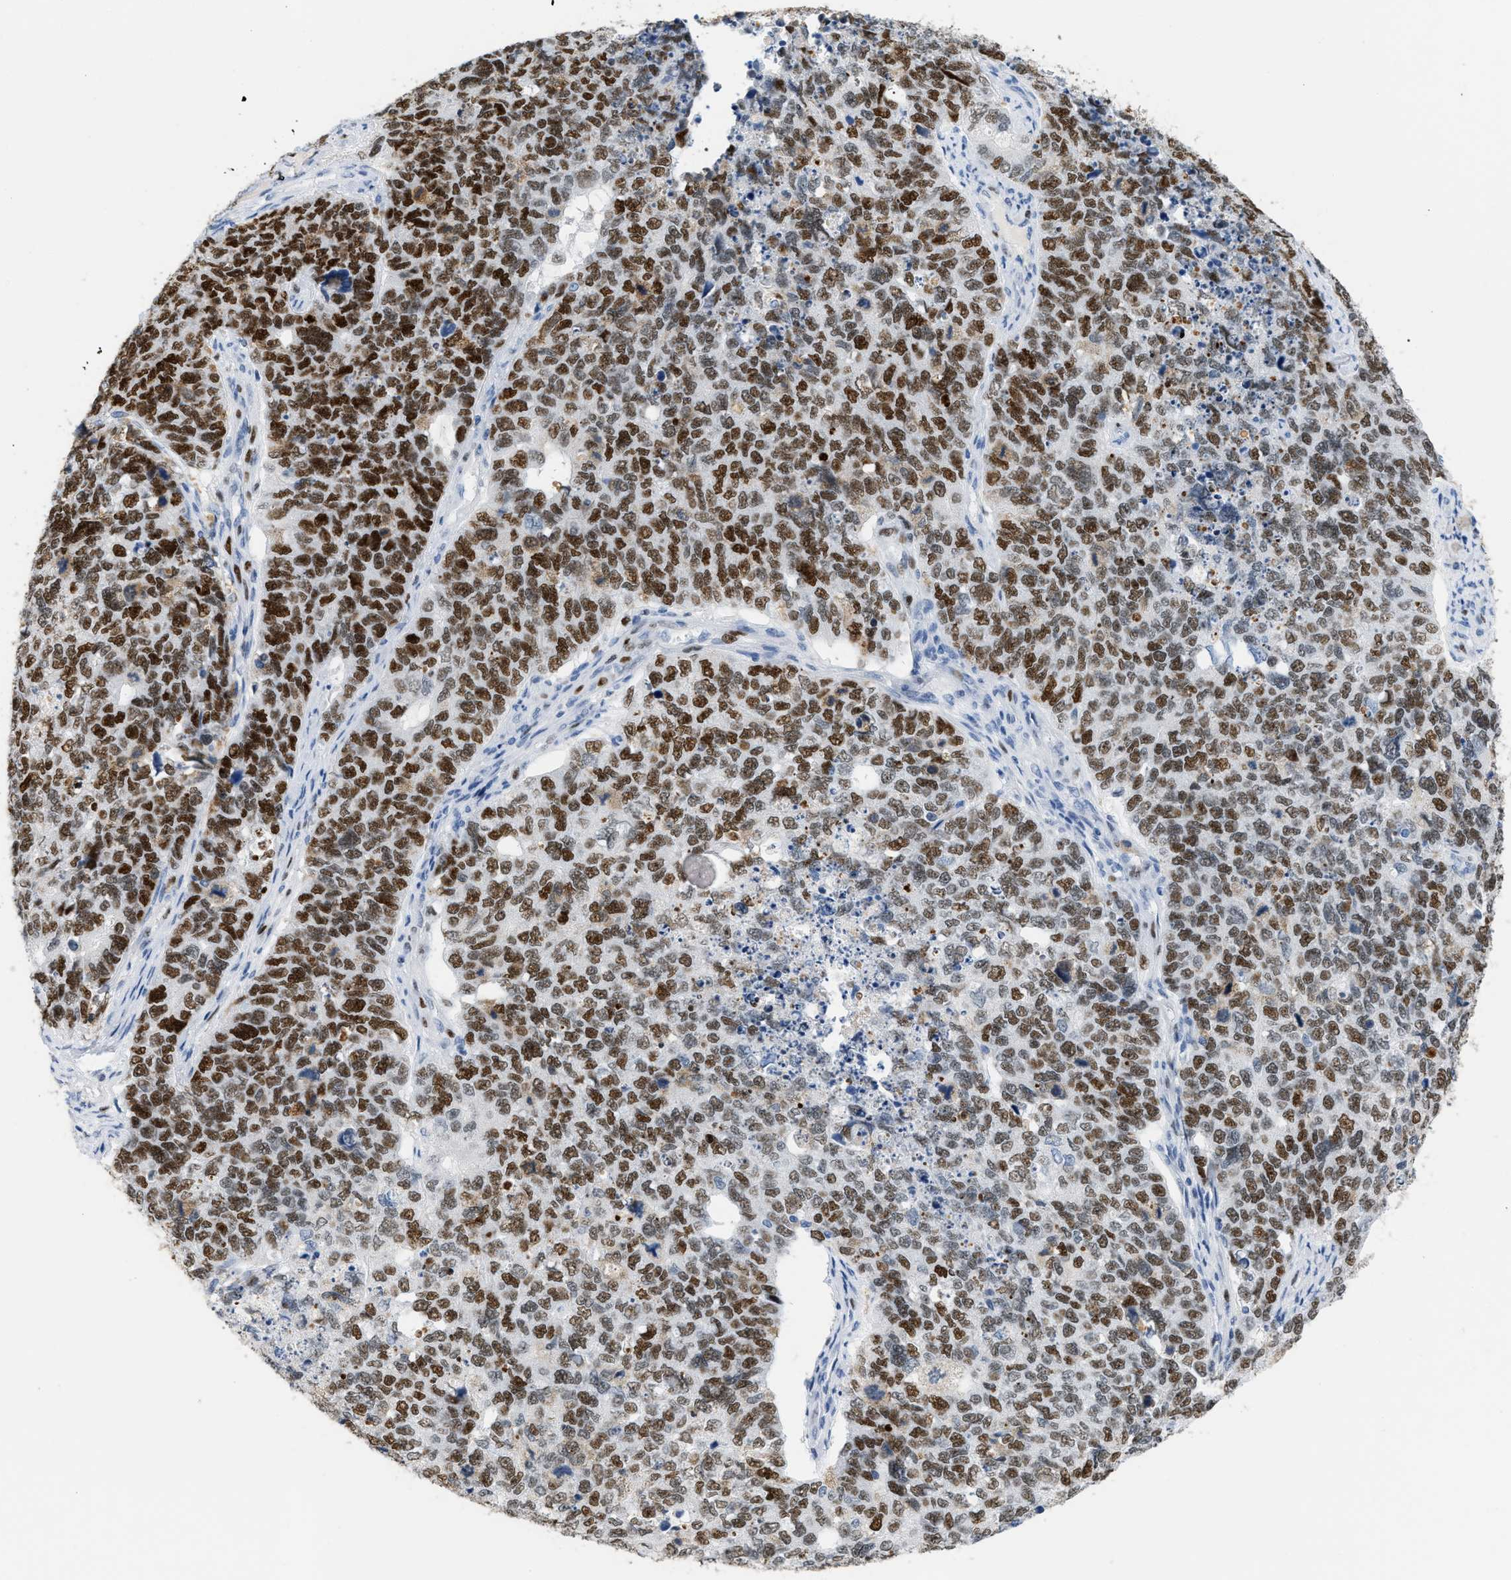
{"staining": {"intensity": "moderate", "quantity": ">75%", "location": "nuclear"}, "tissue": "cervical cancer", "cell_type": "Tumor cells", "image_type": "cancer", "snomed": [{"axis": "morphology", "description": "Squamous cell carcinoma, NOS"}, {"axis": "topography", "description": "Cervix"}], "caption": "Immunohistochemical staining of squamous cell carcinoma (cervical) displays medium levels of moderate nuclear positivity in approximately >75% of tumor cells.", "gene": "MCM7", "patient": {"sex": "female", "age": 63}}